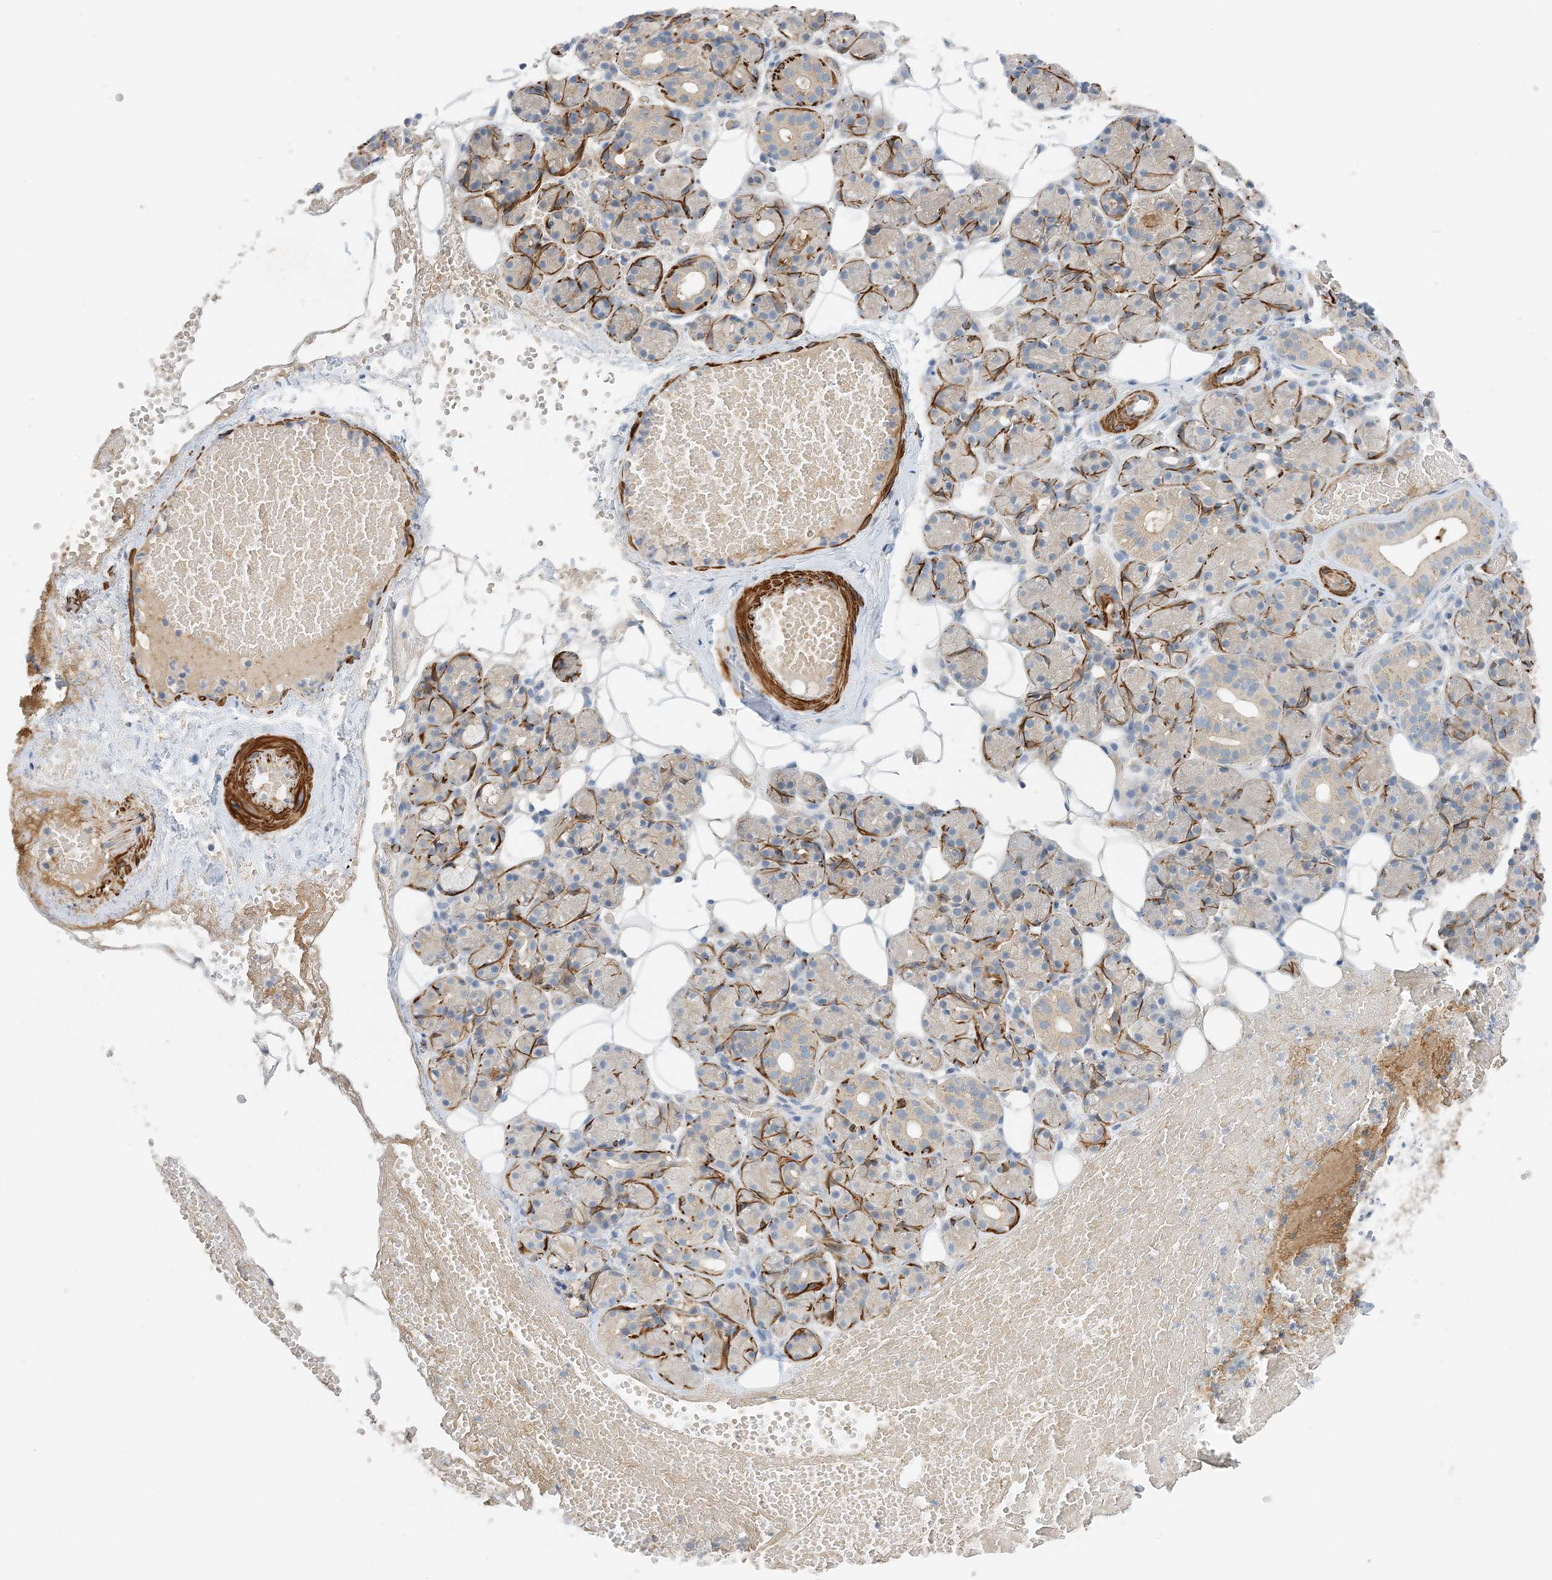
{"staining": {"intensity": "strong", "quantity": "<25%", "location": "cytoplasmic/membranous"}, "tissue": "salivary gland", "cell_type": "Glandular cells", "image_type": "normal", "snomed": [{"axis": "morphology", "description": "Normal tissue, NOS"}, {"axis": "topography", "description": "Salivary gland"}], "caption": "A histopathology image of salivary gland stained for a protein displays strong cytoplasmic/membranous brown staining in glandular cells. Immunohistochemistry stains the protein in brown and the nuclei are stained blue.", "gene": "KIFBP", "patient": {"sex": "male", "age": 63}}